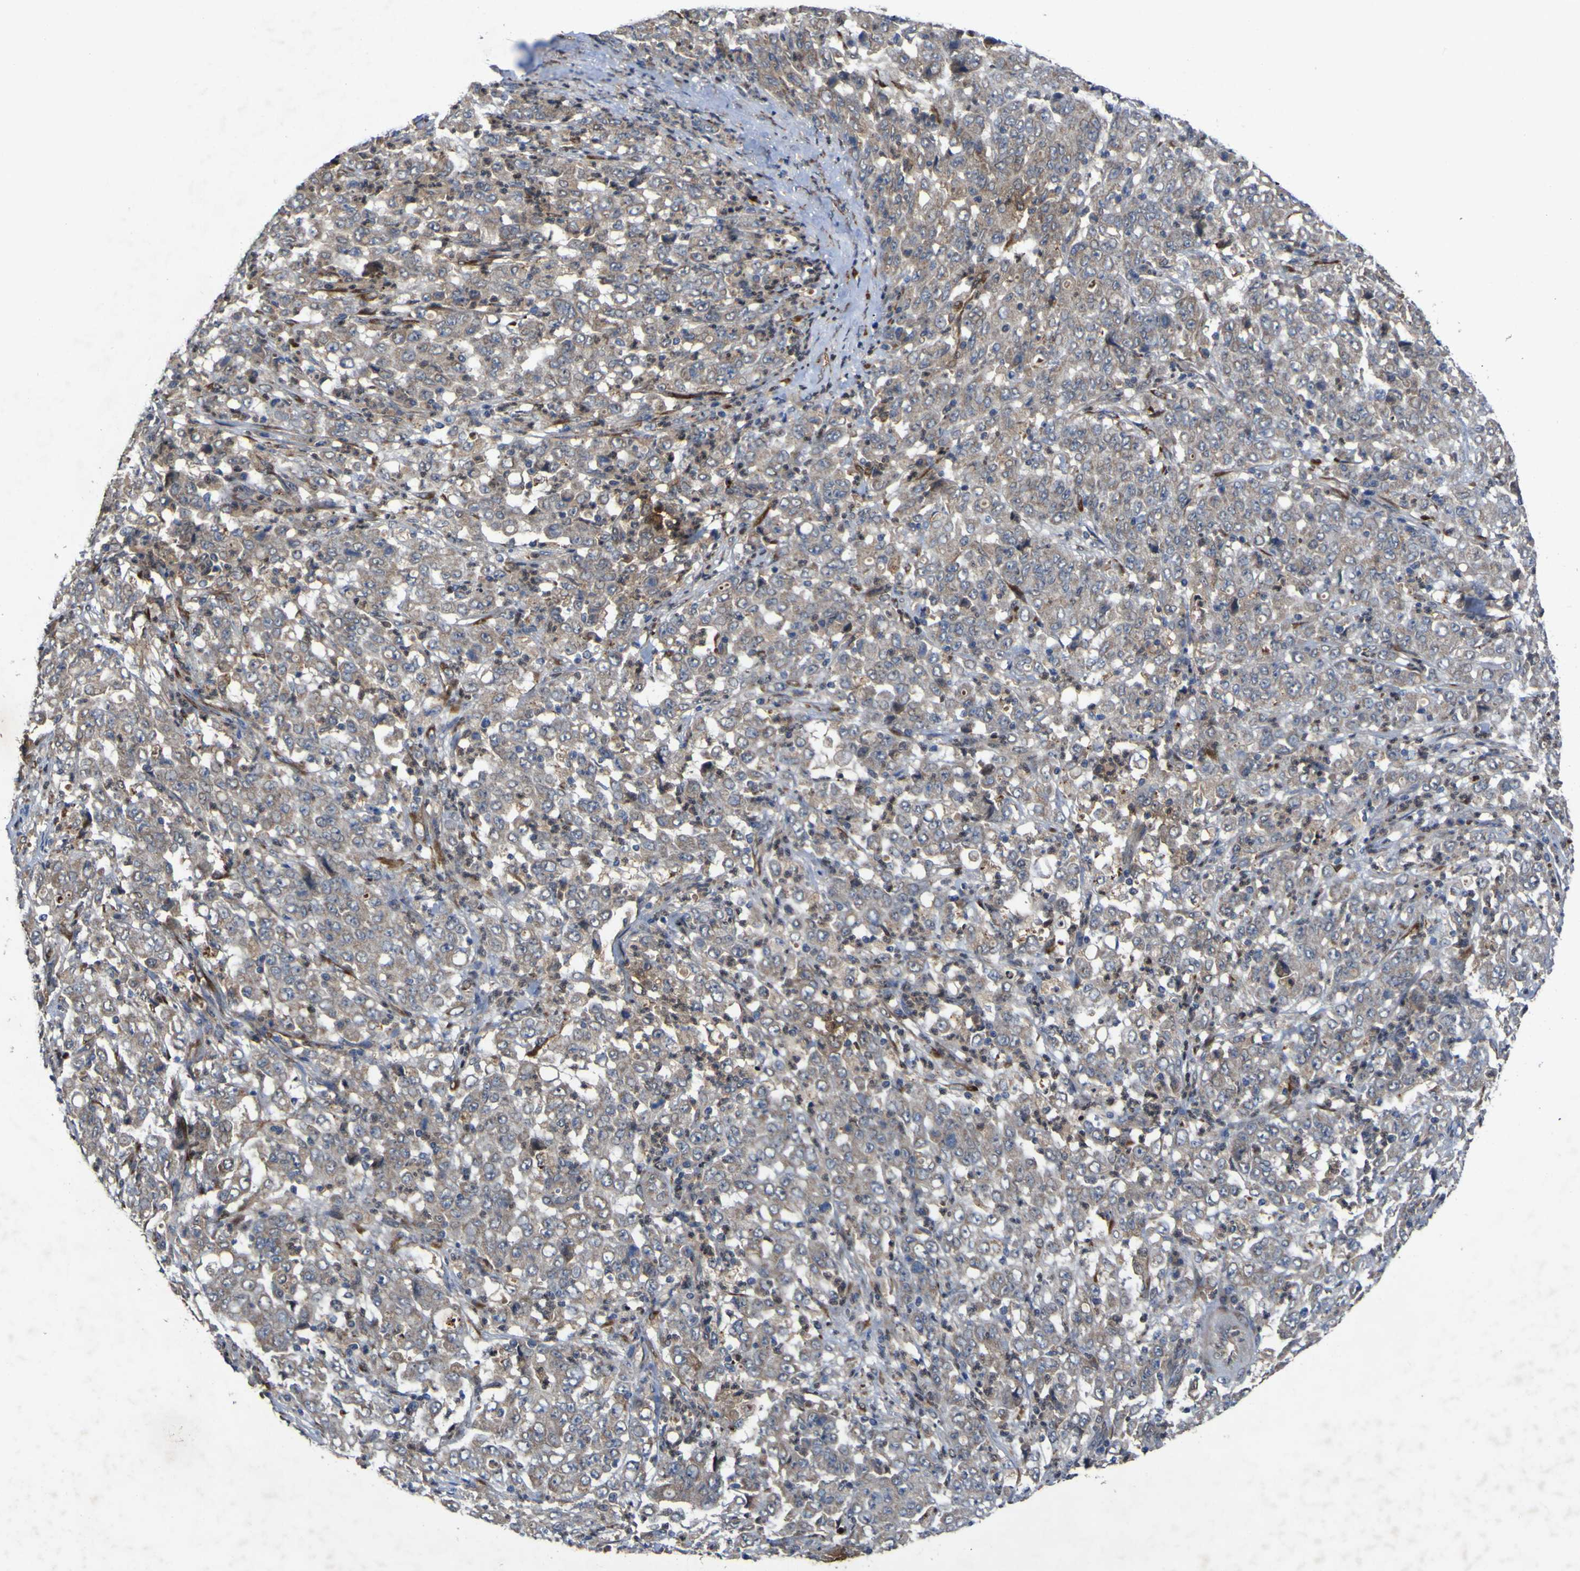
{"staining": {"intensity": "weak", "quantity": ">75%", "location": "cytoplasmic/membranous"}, "tissue": "stomach cancer", "cell_type": "Tumor cells", "image_type": "cancer", "snomed": [{"axis": "morphology", "description": "Adenocarcinoma, NOS"}, {"axis": "topography", "description": "Stomach, lower"}], "caption": "Stomach cancer (adenocarcinoma) stained with a brown dye displays weak cytoplasmic/membranous positive expression in about >75% of tumor cells.", "gene": "IRAK2", "patient": {"sex": "female", "age": 71}}